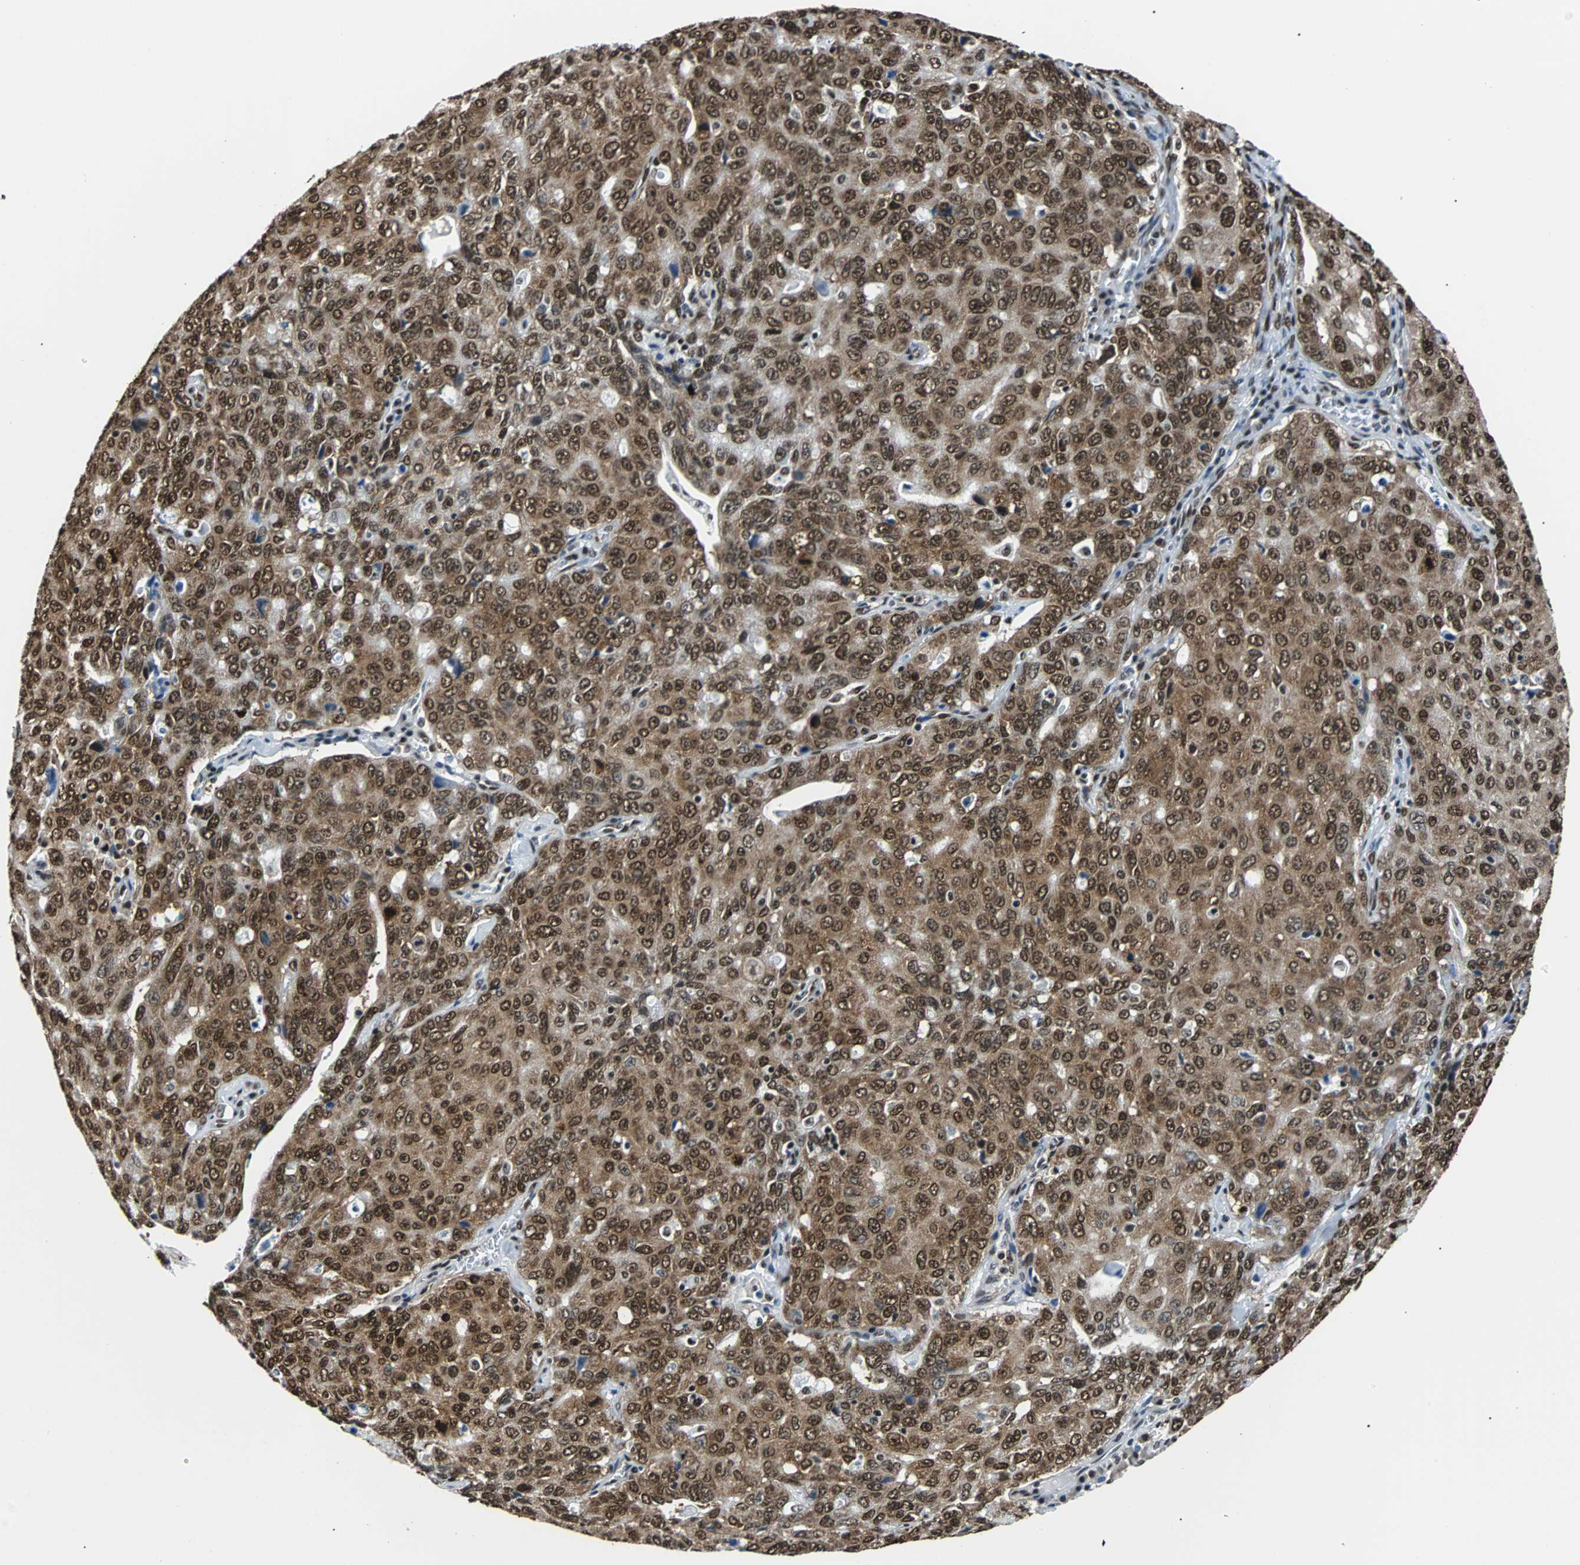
{"staining": {"intensity": "strong", "quantity": ">75%", "location": "cytoplasmic/membranous,nuclear"}, "tissue": "ovarian cancer", "cell_type": "Tumor cells", "image_type": "cancer", "snomed": [{"axis": "morphology", "description": "Carcinoma, endometroid"}, {"axis": "topography", "description": "Ovary"}], "caption": "Immunohistochemistry (IHC) (DAB) staining of ovarian endometroid carcinoma shows strong cytoplasmic/membranous and nuclear protein positivity in approximately >75% of tumor cells. (IHC, brightfield microscopy, high magnification).", "gene": "FUBP1", "patient": {"sex": "female", "age": 62}}